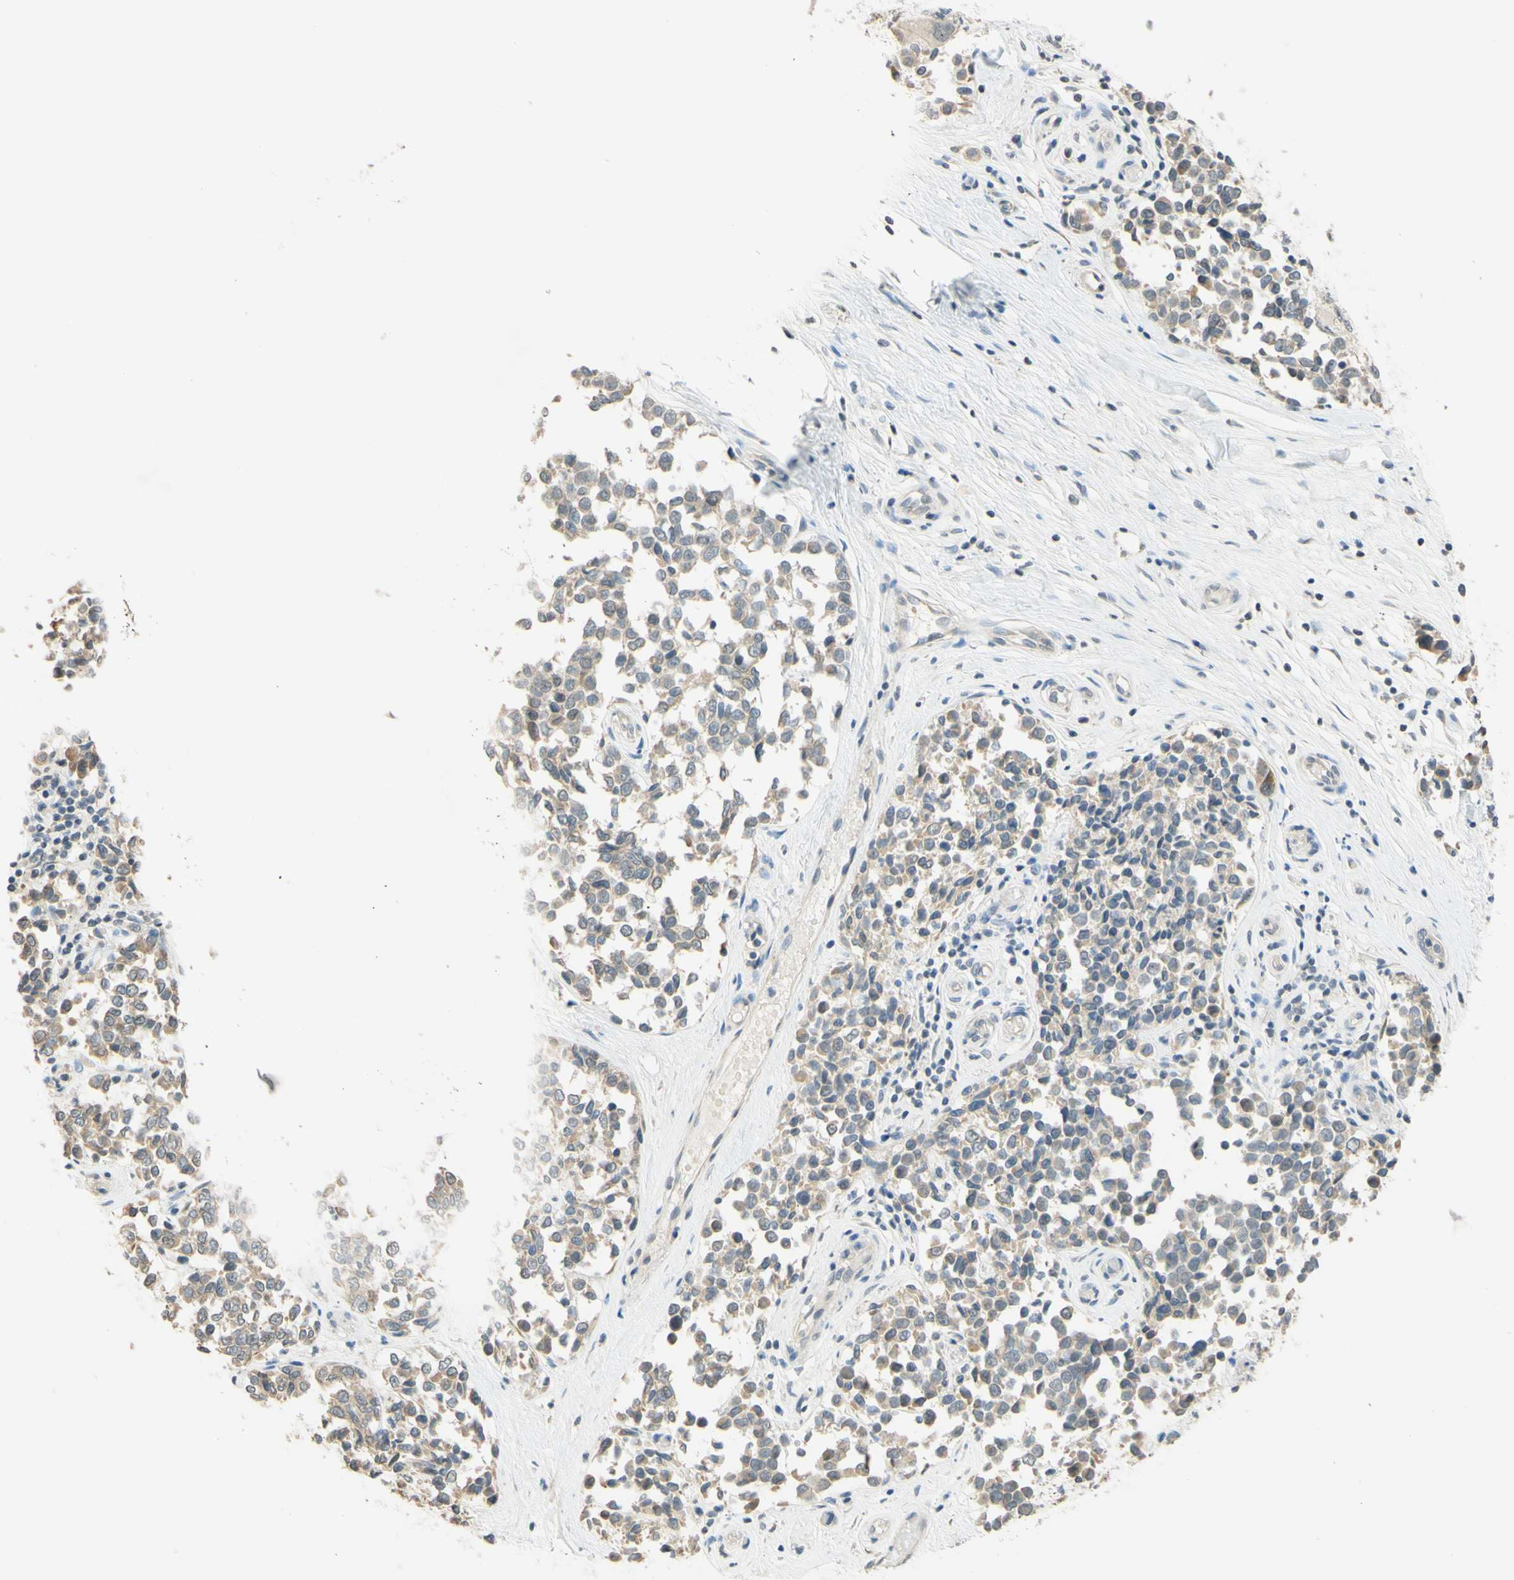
{"staining": {"intensity": "weak", "quantity": "25%-75%", "location": "cytoplasmic/membranous"}, "tissue": "melanoma", "cell_type": "Tumor cells", "image_type": "cancer", "snomed": [{"axis": "morphology", "description": "Malignant melanoma, NOS"}, {"axis": "topography", "description": "Skin"}], "caption": "Malignant melanoma stained with a brown dye demonstrates weak cytoplasmic/membranous positive positivity in about 25%-75% of tumor cells.", "gene": "MAG", "patient": {"sex": "female", "age": 64}}